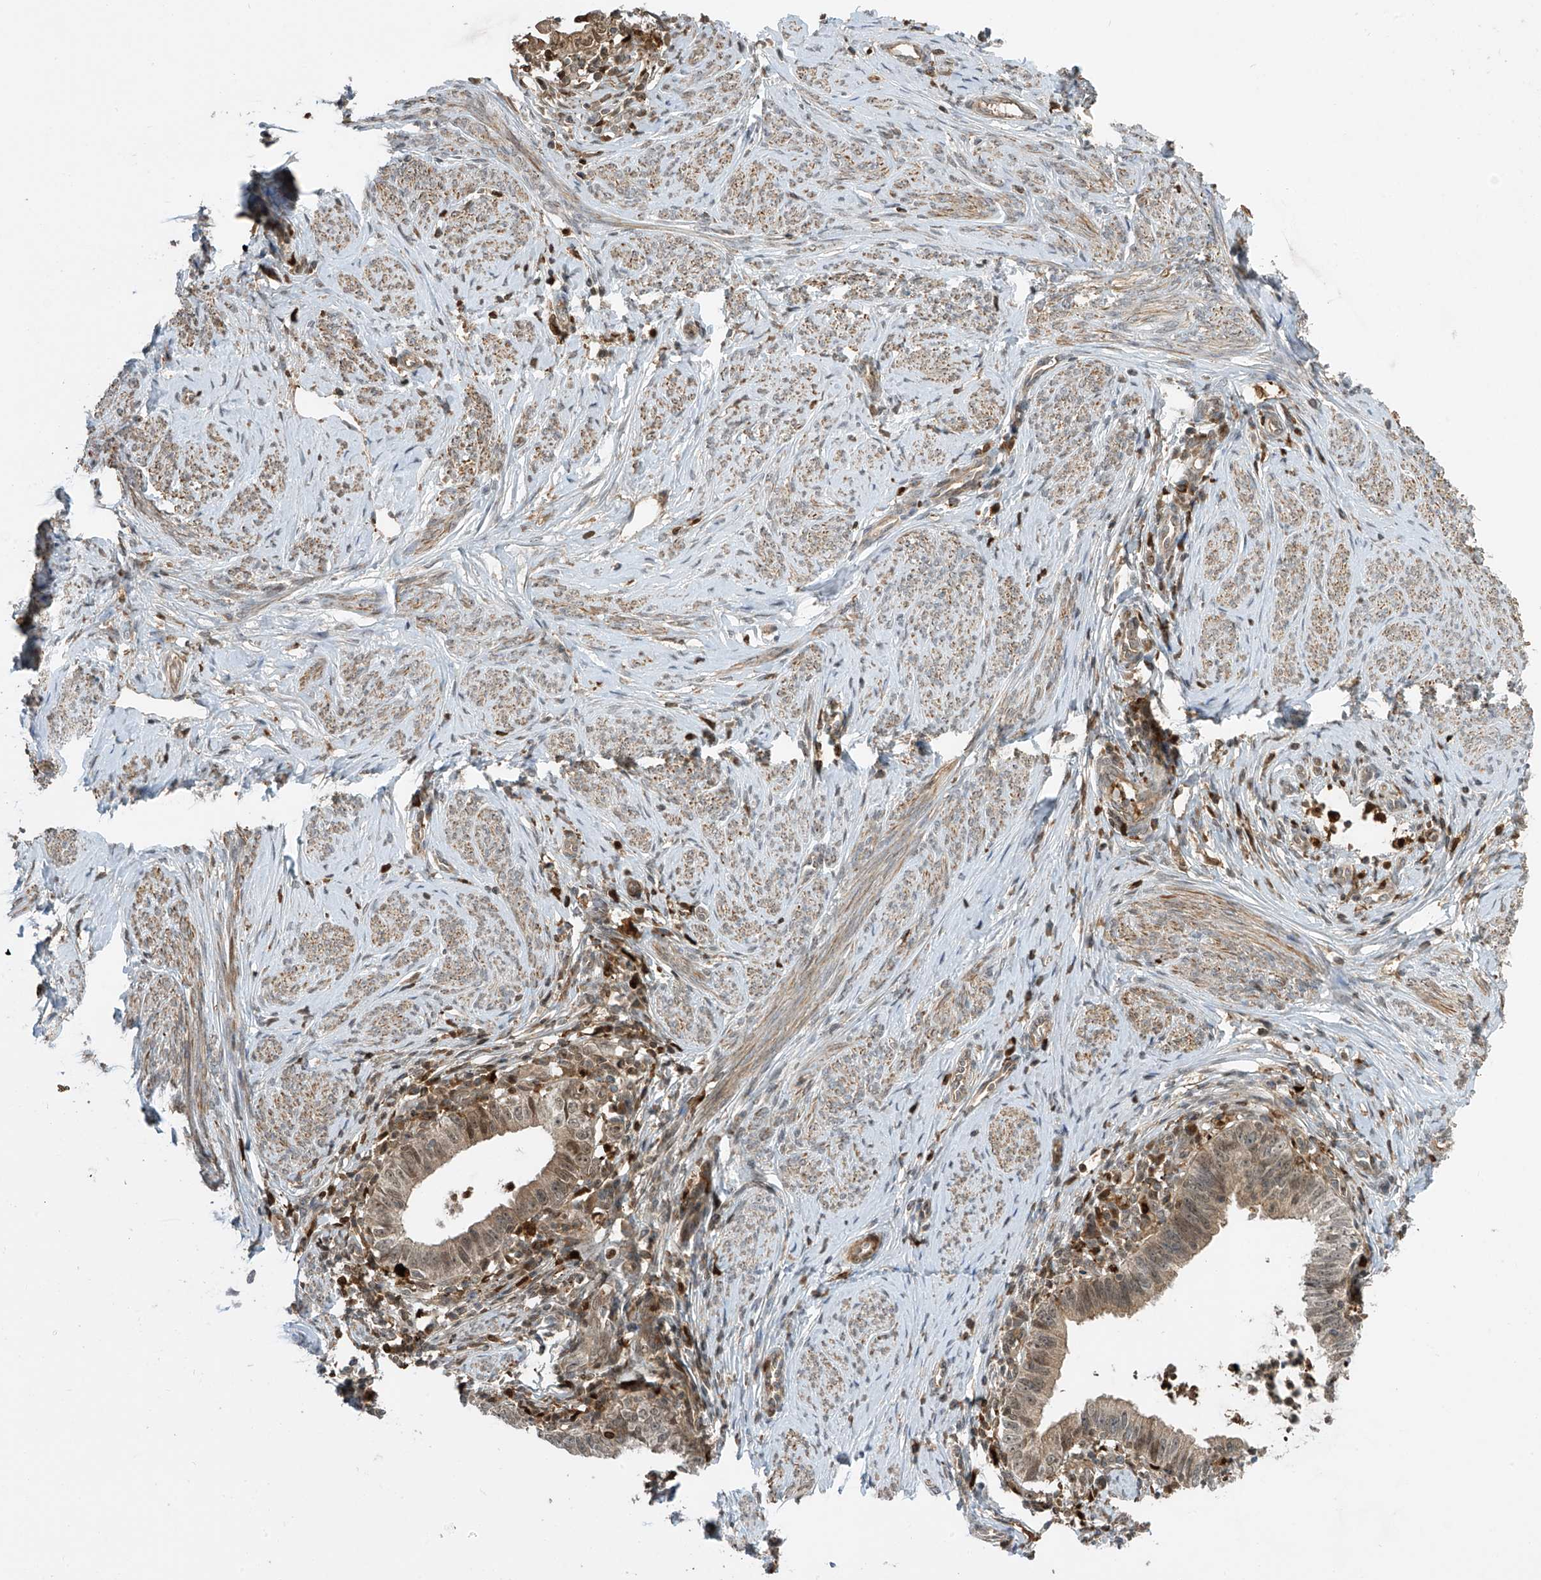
{"staining": {"intensity": "moderate", "quantity": ">75%", "location": "cytoplasmic/membranous,nuclear"}, "tissue": "cervical cancer", "cell_type": "Tumor cells", "image_type": "cancer", "snomed": [{"axis": "morphology", "description": "Adenocarcinoma, NOS"}, {"axis": "topography", "description": "Cervix"}], "caption": "Immunohistochemical staining of human cervical cancer (adenocarcinoma) exhibits medium levels of moderate cytoplasmic/membranous and nuclear protein expression in about >75% of tumor cells.", "gene": "ATAD2B", "patient": {"sex": "female", "age": 36}}